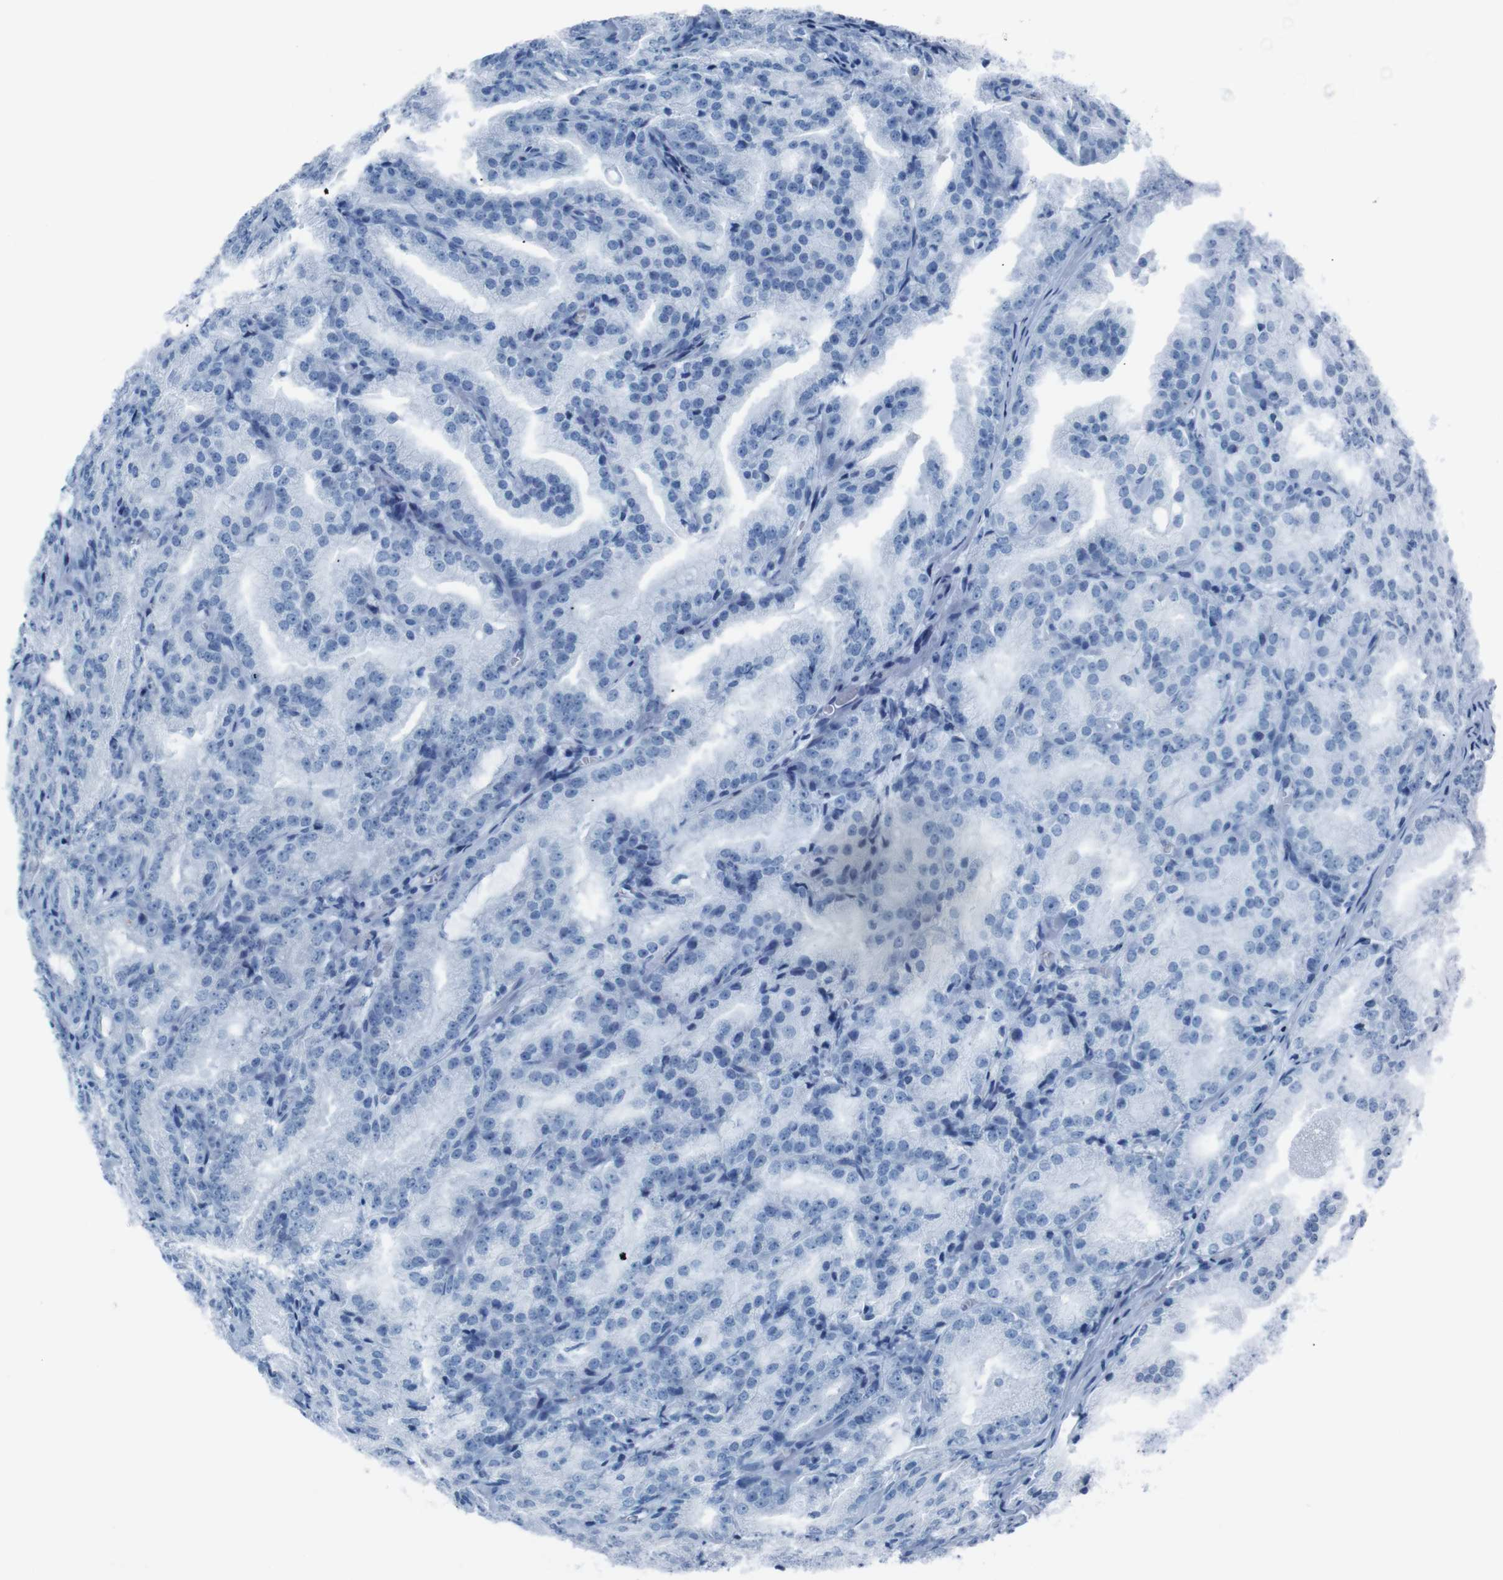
{"staining": {"intensity": "negative", "quantity": "none", "location": "none"}, "tissue": "prostate cancer", "cell_type": "Tumor cells", "image_type": "cancer", "snomed": [{"axis": "morphology", "description": "Adenocarcinoma, High grade"}, {"axis": "topography", "description": "Prostate"}], "caption": "Tumor cells show no significant staining in prostate cancer.", "gene": "SIGMAR1", "patient": {"sex": "male", "age": 61}}